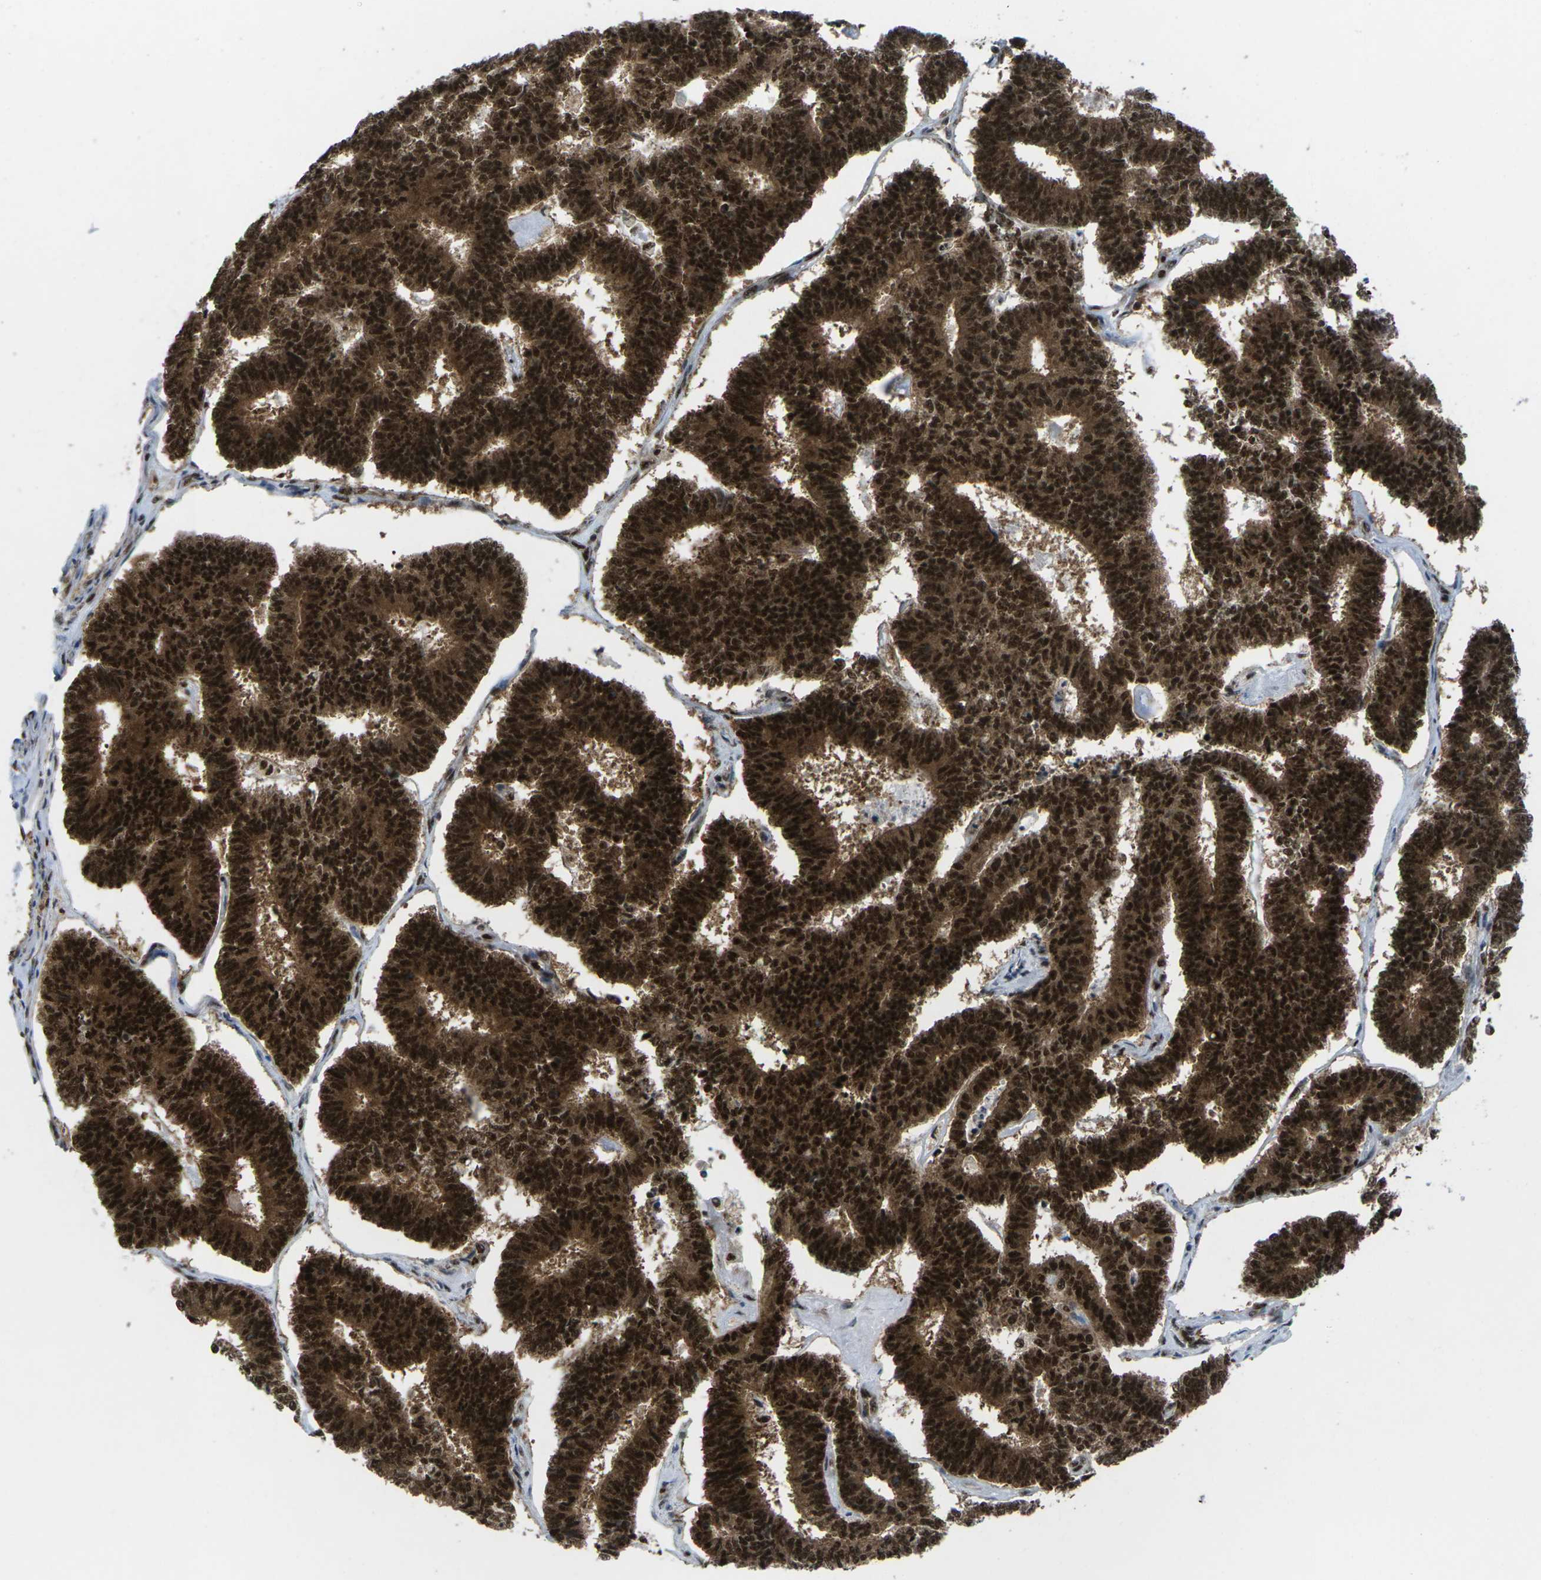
{"staining": {"intensity": "strong", "quantity": ">75%", "location": "cytoplasmic/membranous,nuclear"}, "tissue": "endometrial cancer", "cell_type": "Tumor cells", "image_type": "cancer", "snomed": [{"axis": "morphology", "description": "Adenocarcinoma, NOS"}, {"axis": "topography", "description": "Endometrium"}], "caption": "Approximately >75% of tumor cells in endometrial adenocarcinoma show strong cytoplasmic/membranous and nuclear protein positivity as visualized by brown immunohistochemical staining.", "gene": "MAGOH", "patient": {"sex": "female", "age": 70}}